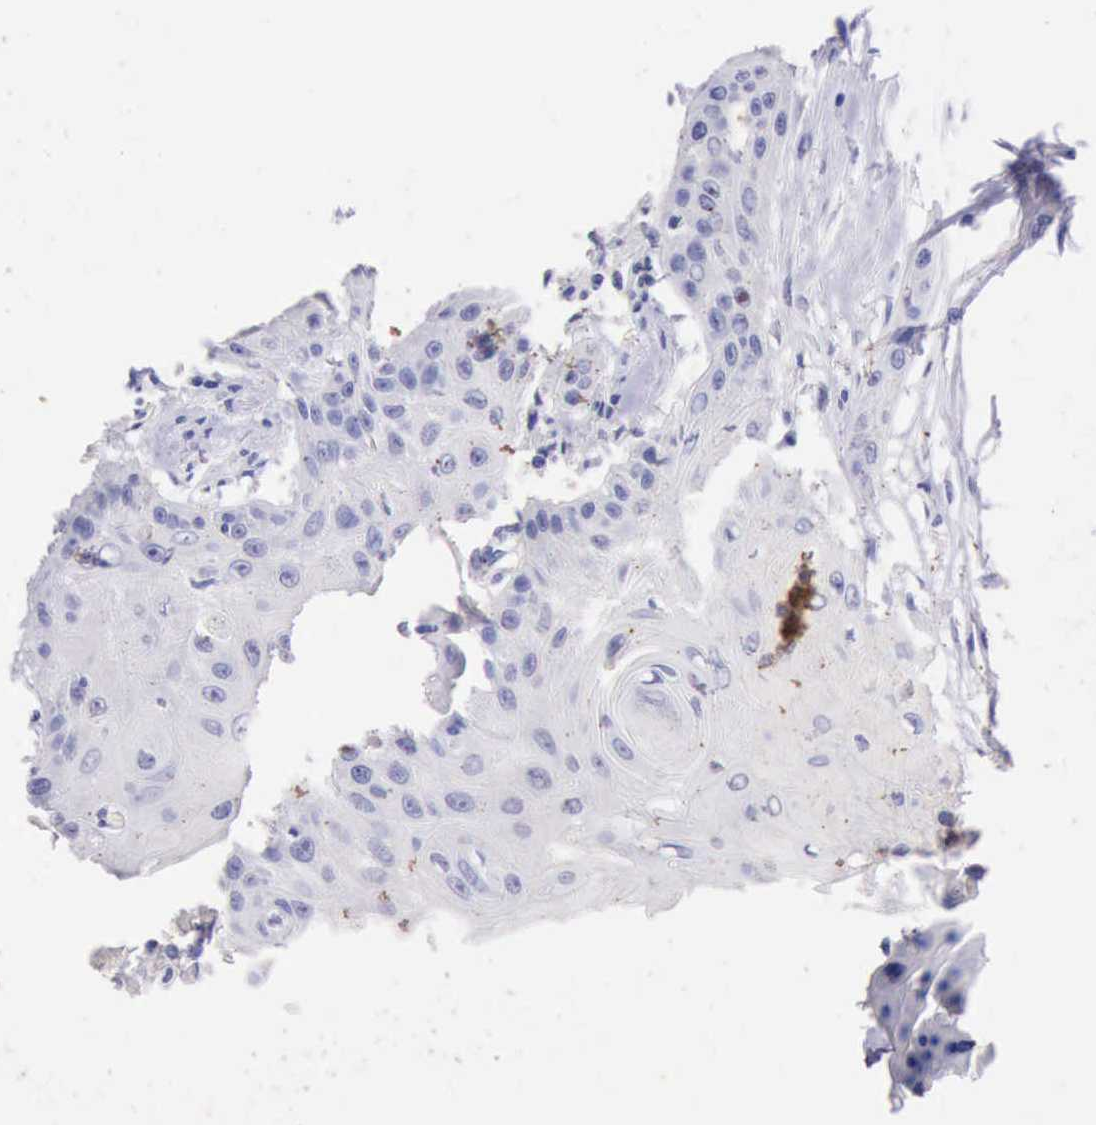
{"staining": {"intensity": "negative", "quantity": "none", "location": "none"}, "tissue": "head and neck cancer", "cell_type": "Tumor cells", "image_type": "cancer", "snomed": [{"axis": "morphology", "description": "Squamous cell carcinoma, NOS"}, {"axis": "morphology", "description": "Squamous cell carcinoma, metastatic, NOS"}, {"axis": "topography", "description": "Lymph node"}, {"axis": "topography", "description": "Salivary gland"}, {"axis": "topography", "description": "Head-Neck"}], "caption": "Head and neck metastatic squamous cell carcinoma was stained to show a protein in brown. There is no significant expression in tumor cells.", "gene": "KRT8", "patient": {"sex": "female", "age": 74}}